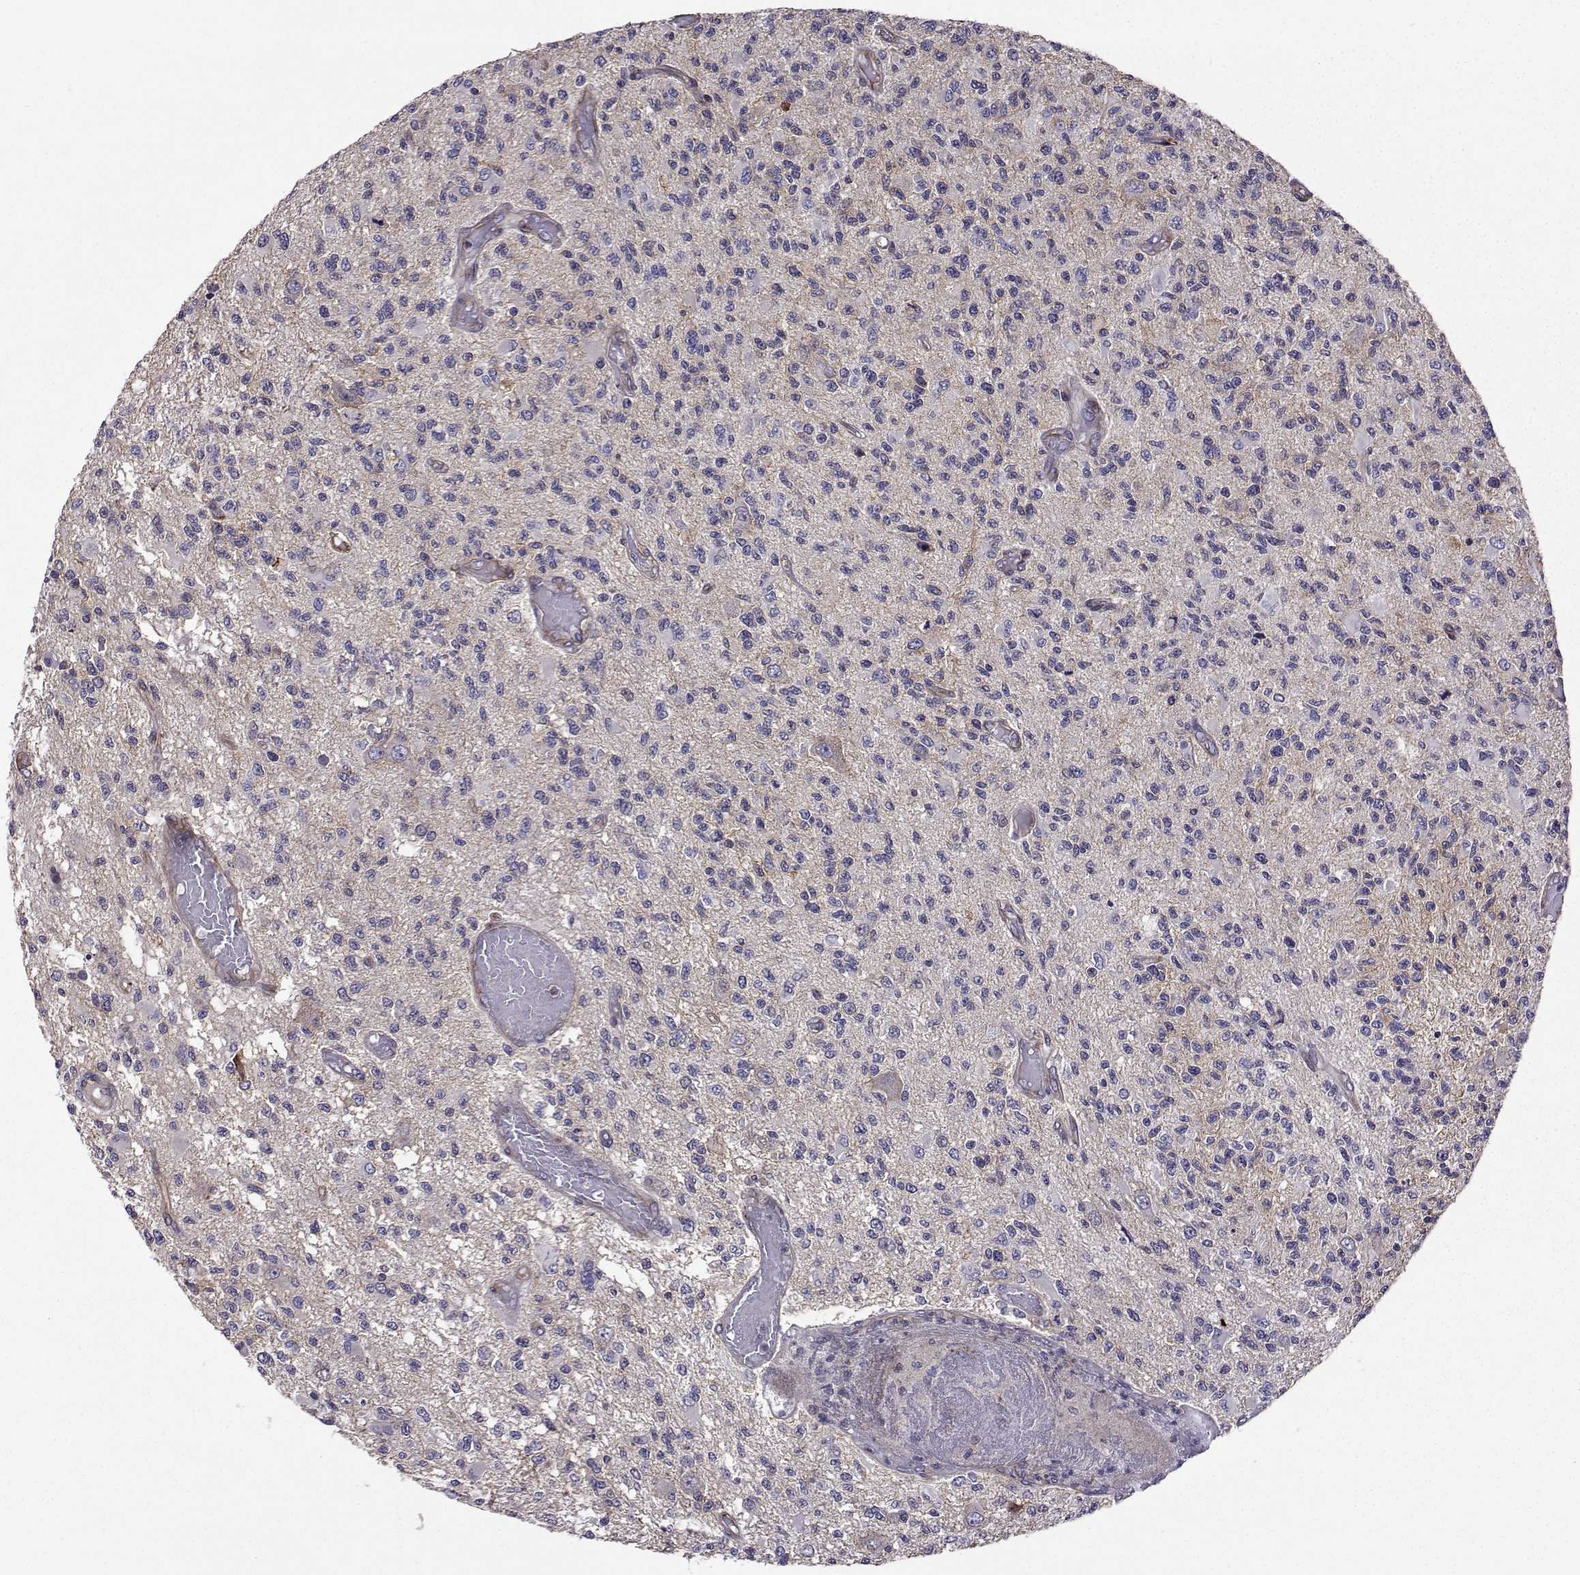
{"staining": {"intensity": "negative", "quantity": "none", "location": "none"}, "tissue": "glioma", "cell_type": "Tumor cells", "image_type": "cancer", "snomed": [{"axis": "morphology", "description": "Glioma, malignant, High grade"}, {"axis": "topography", "description": "Brain"}], "caption": "IHC of malignant glioma (high-grade) displays no expression in tumor cells.", "gene": "ITGB8", "patient": {"sex": "female", "age": 63}}